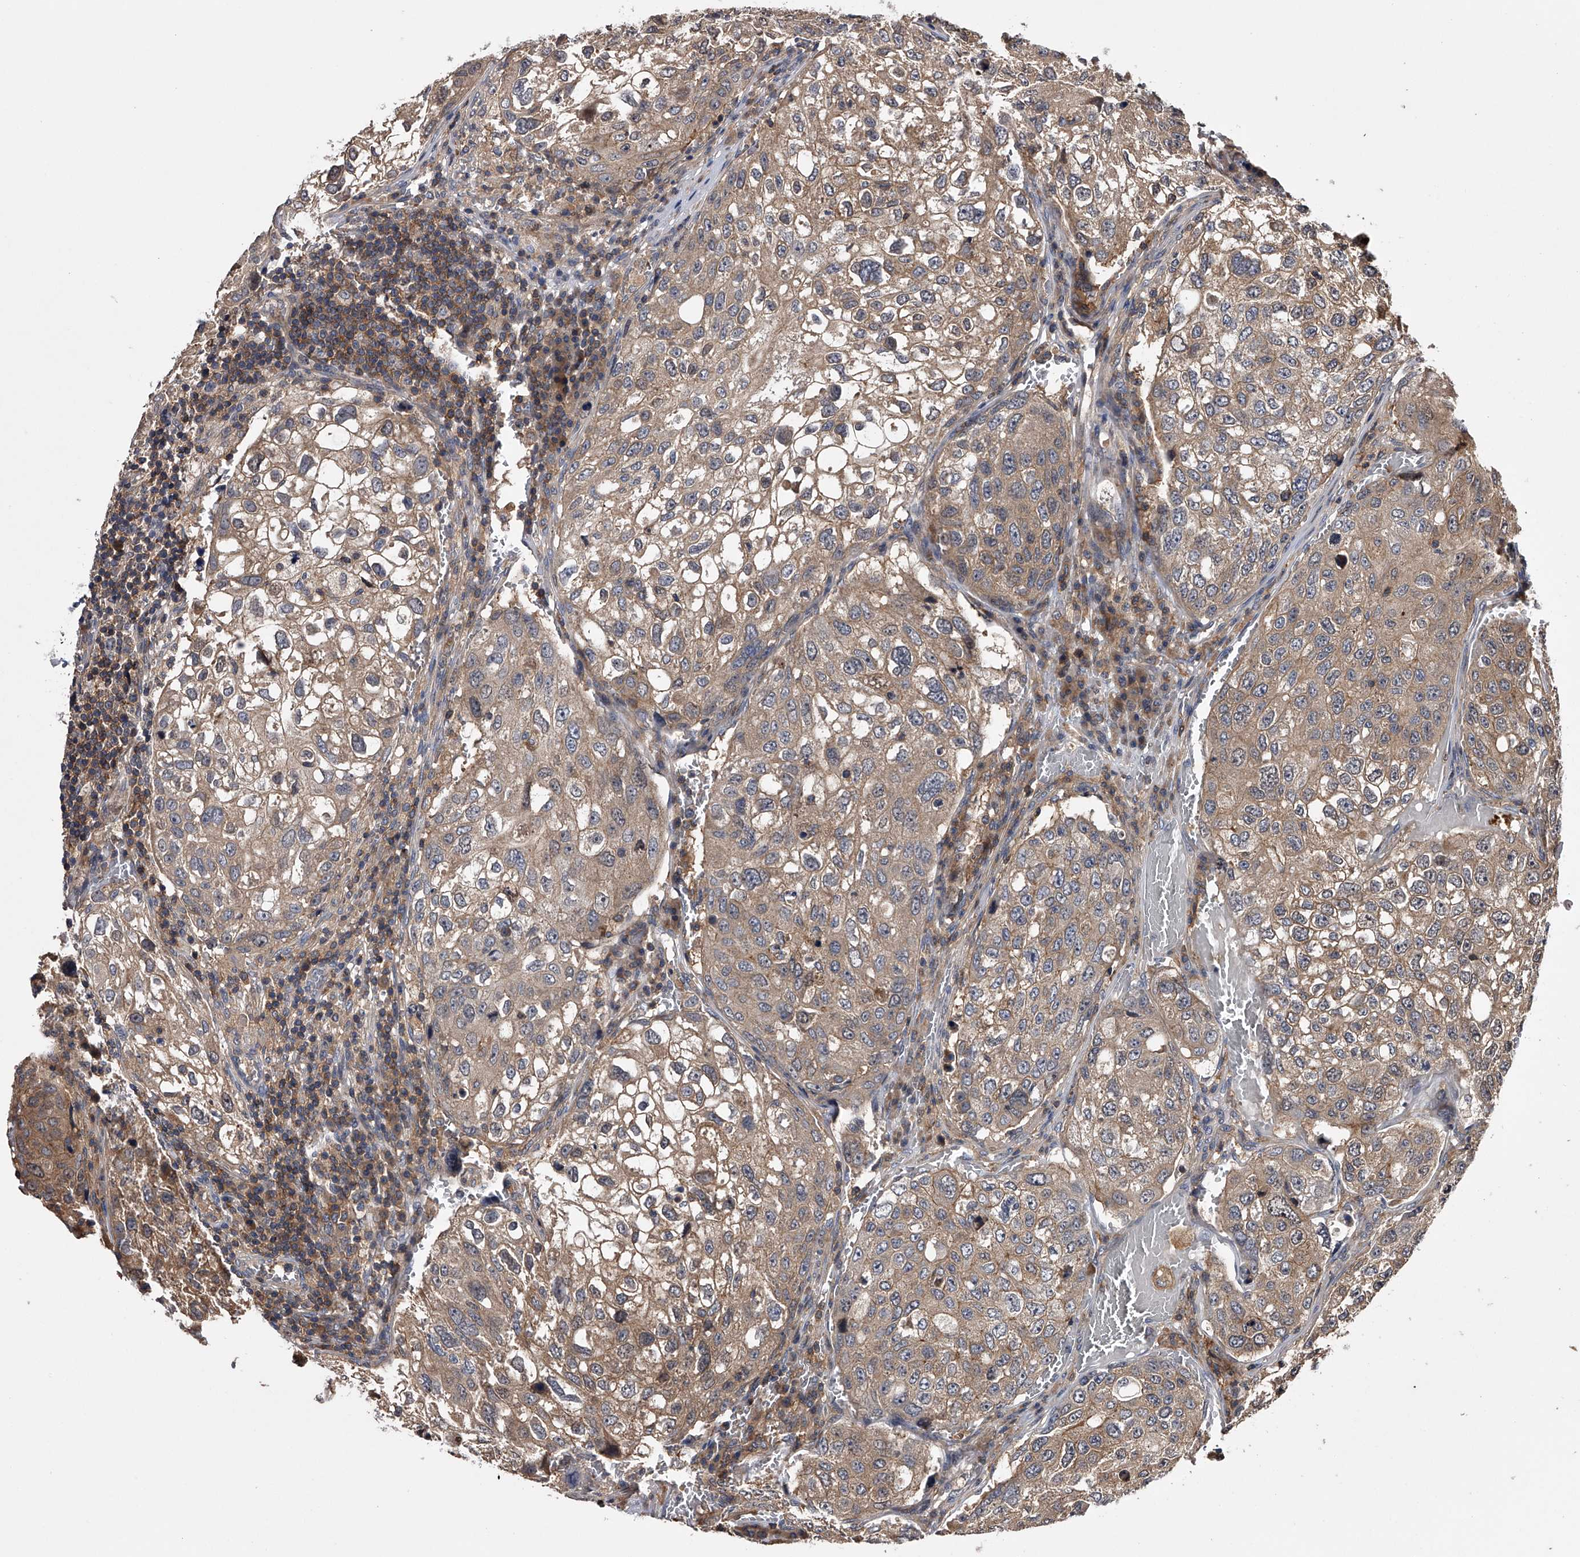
{"staining": {"intensity": "weak", "quantity": ">75%", "location": "cytoplasmic/membranous"}, "tissue": "urothelial cancer", "cell_type": "Tumor cells", "image_type": "cancer", "snomed": [{"axis": "morphology", "description": "Urothelial carcinoma, High grade"}, {"axis": "topography", "description": "Lymph node"}, {"axis": "topography", "description": "Urinary bladder"}], "caption": "DAB (3,3'-diaminobenzidine) immunohistochemical staining of human urothelial cancer exhibits weak cytoplasmic/membranous protein positivity in about >75% of tumor cells. (Stains: DAB in brown, nuclei in blue, Microscopy: brightfield microscopy at high magnification).", "gene": "PAN3", "patient": {"sex": "male", "age": 51}}